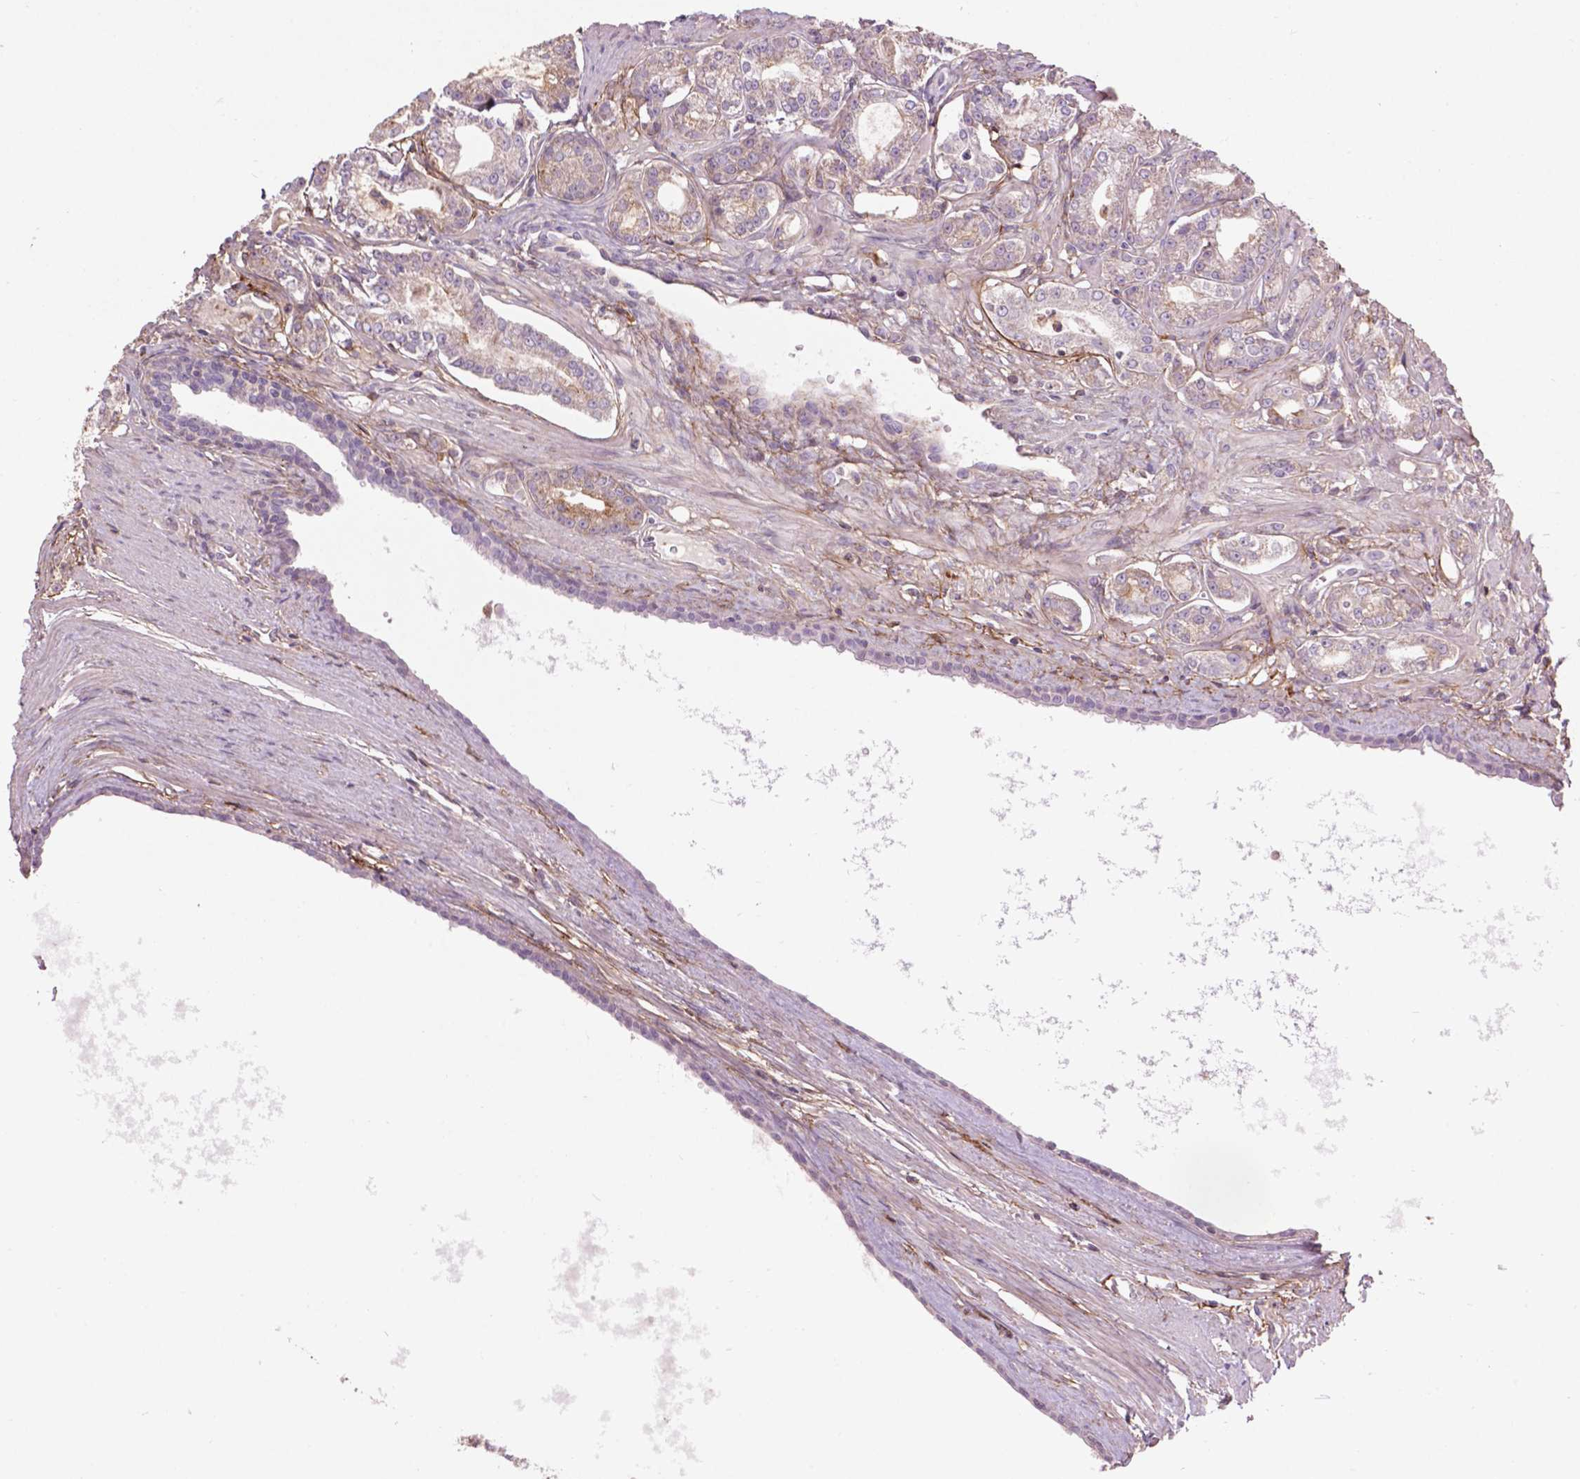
{"staining": {"intensity": "negative", "quantity": "none", "location": "none"}, "tissue": "prostate cancer", "cell_type": "Tumor cells", "image_type": "cancer", "snomed": [{"axis": "morphology", "description": "Adenocarcinoma, NOS"}, {"axis": "topography", "description": "Prostate"}], "caption": "Human adenocarcinoma (prostate) stained for a protein using IHC reveals no positivity in tumor cells.", "gene": "LRRC3C", "patient": {"sex": "male", "age": 71}}